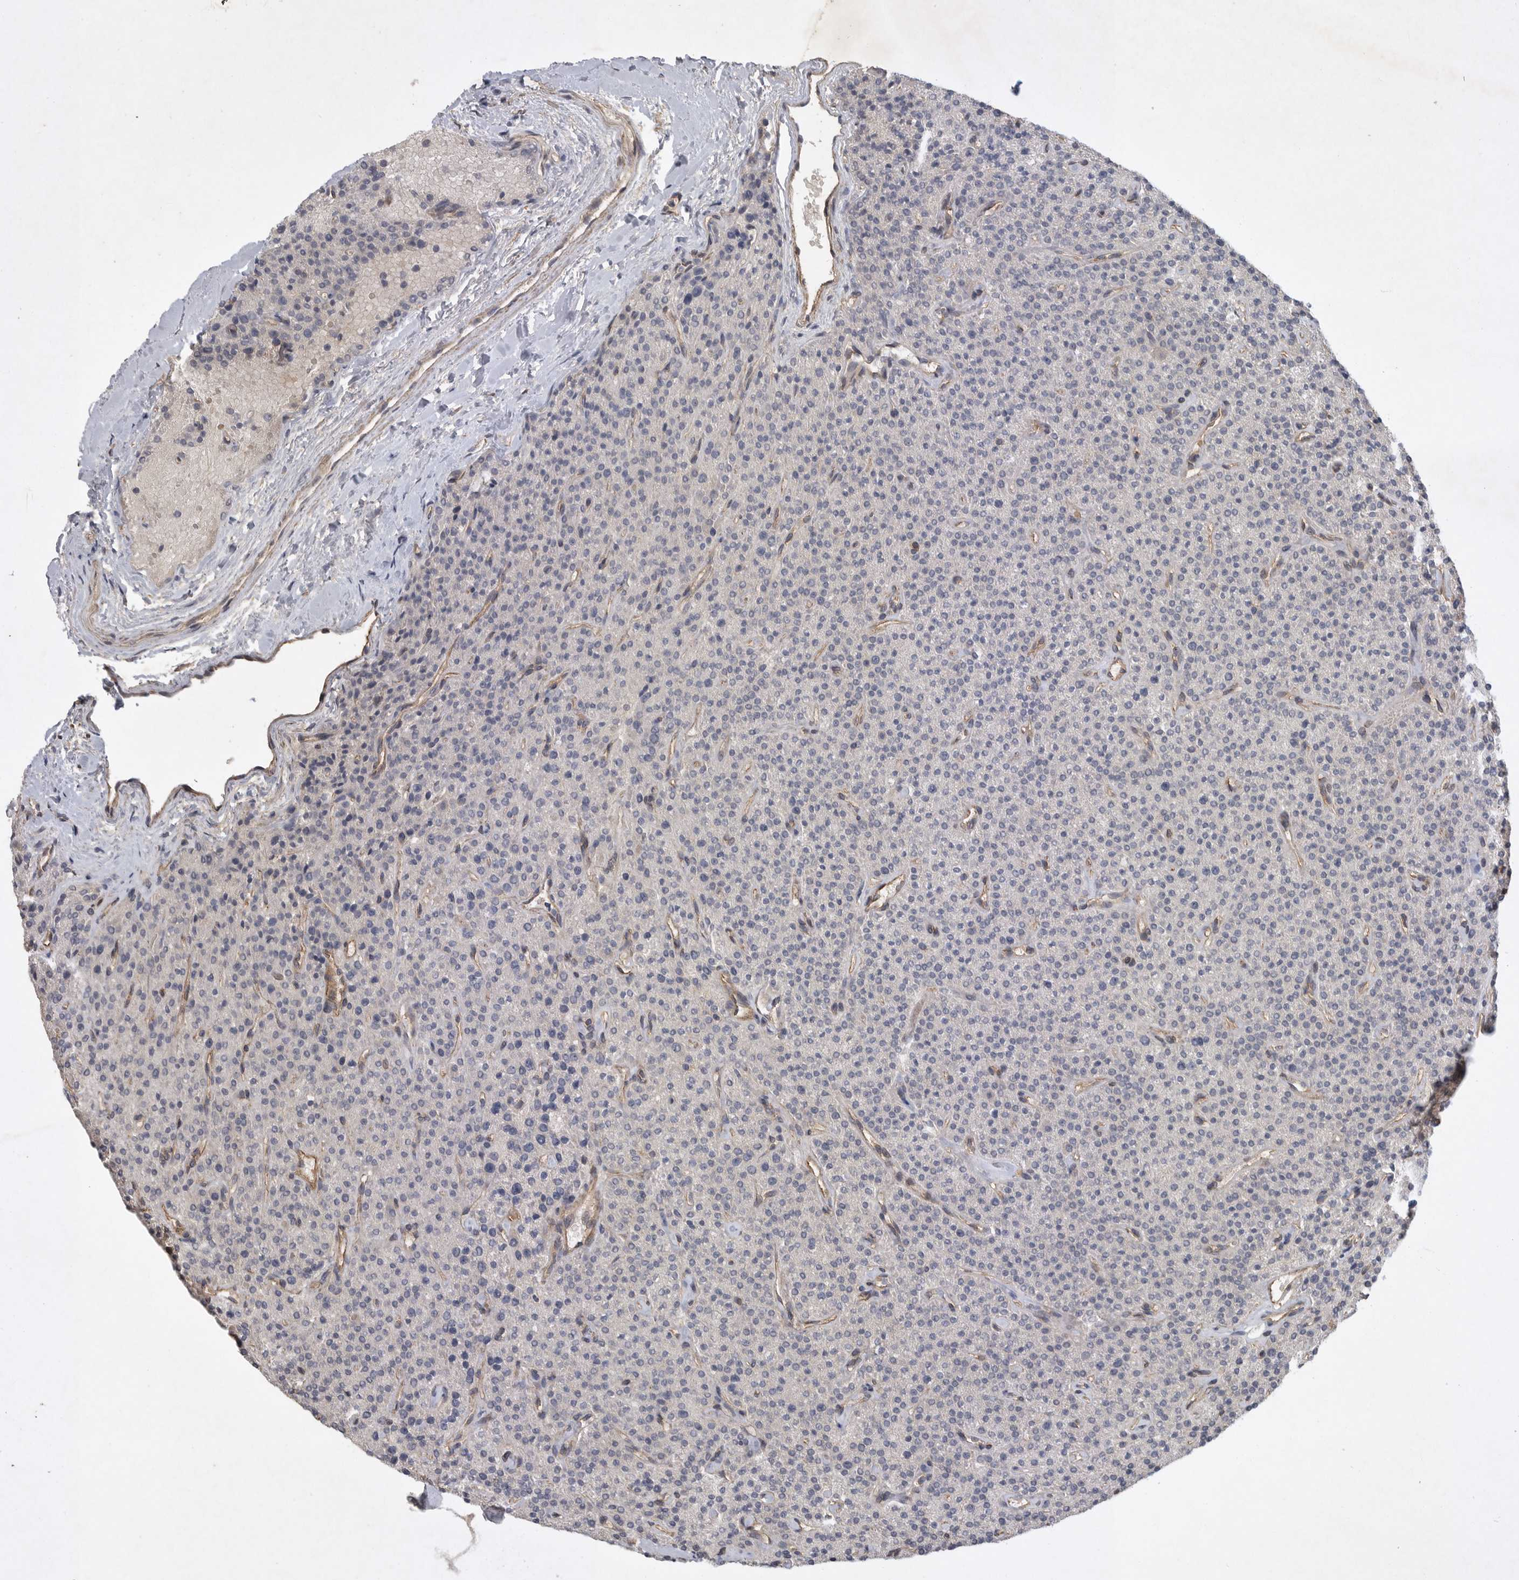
{"staining": {"intensity": "weak", "quantity": "<25%", "location": "cytoplasmic/membranous"}, "tissue": "parathyroid gland", "cell_type": "Glandular cells", "image_type": "normal", "snomed": [{"axis": "morphology", "description": "Normal tissue, NOS"}, {"axis": "topography", "description": "Parathyroid gland"}], "caption": "Immunohistochemistry image of benign parathyroid gland: parathyroid gland stained with DAB demonstrates no significant protein positivity in glandular cells. (DAB IHC visualized using brightfield microscopy, high magnification).", "gene": "ANKFY1", "patient": {"sex": "male", "age": 46}}